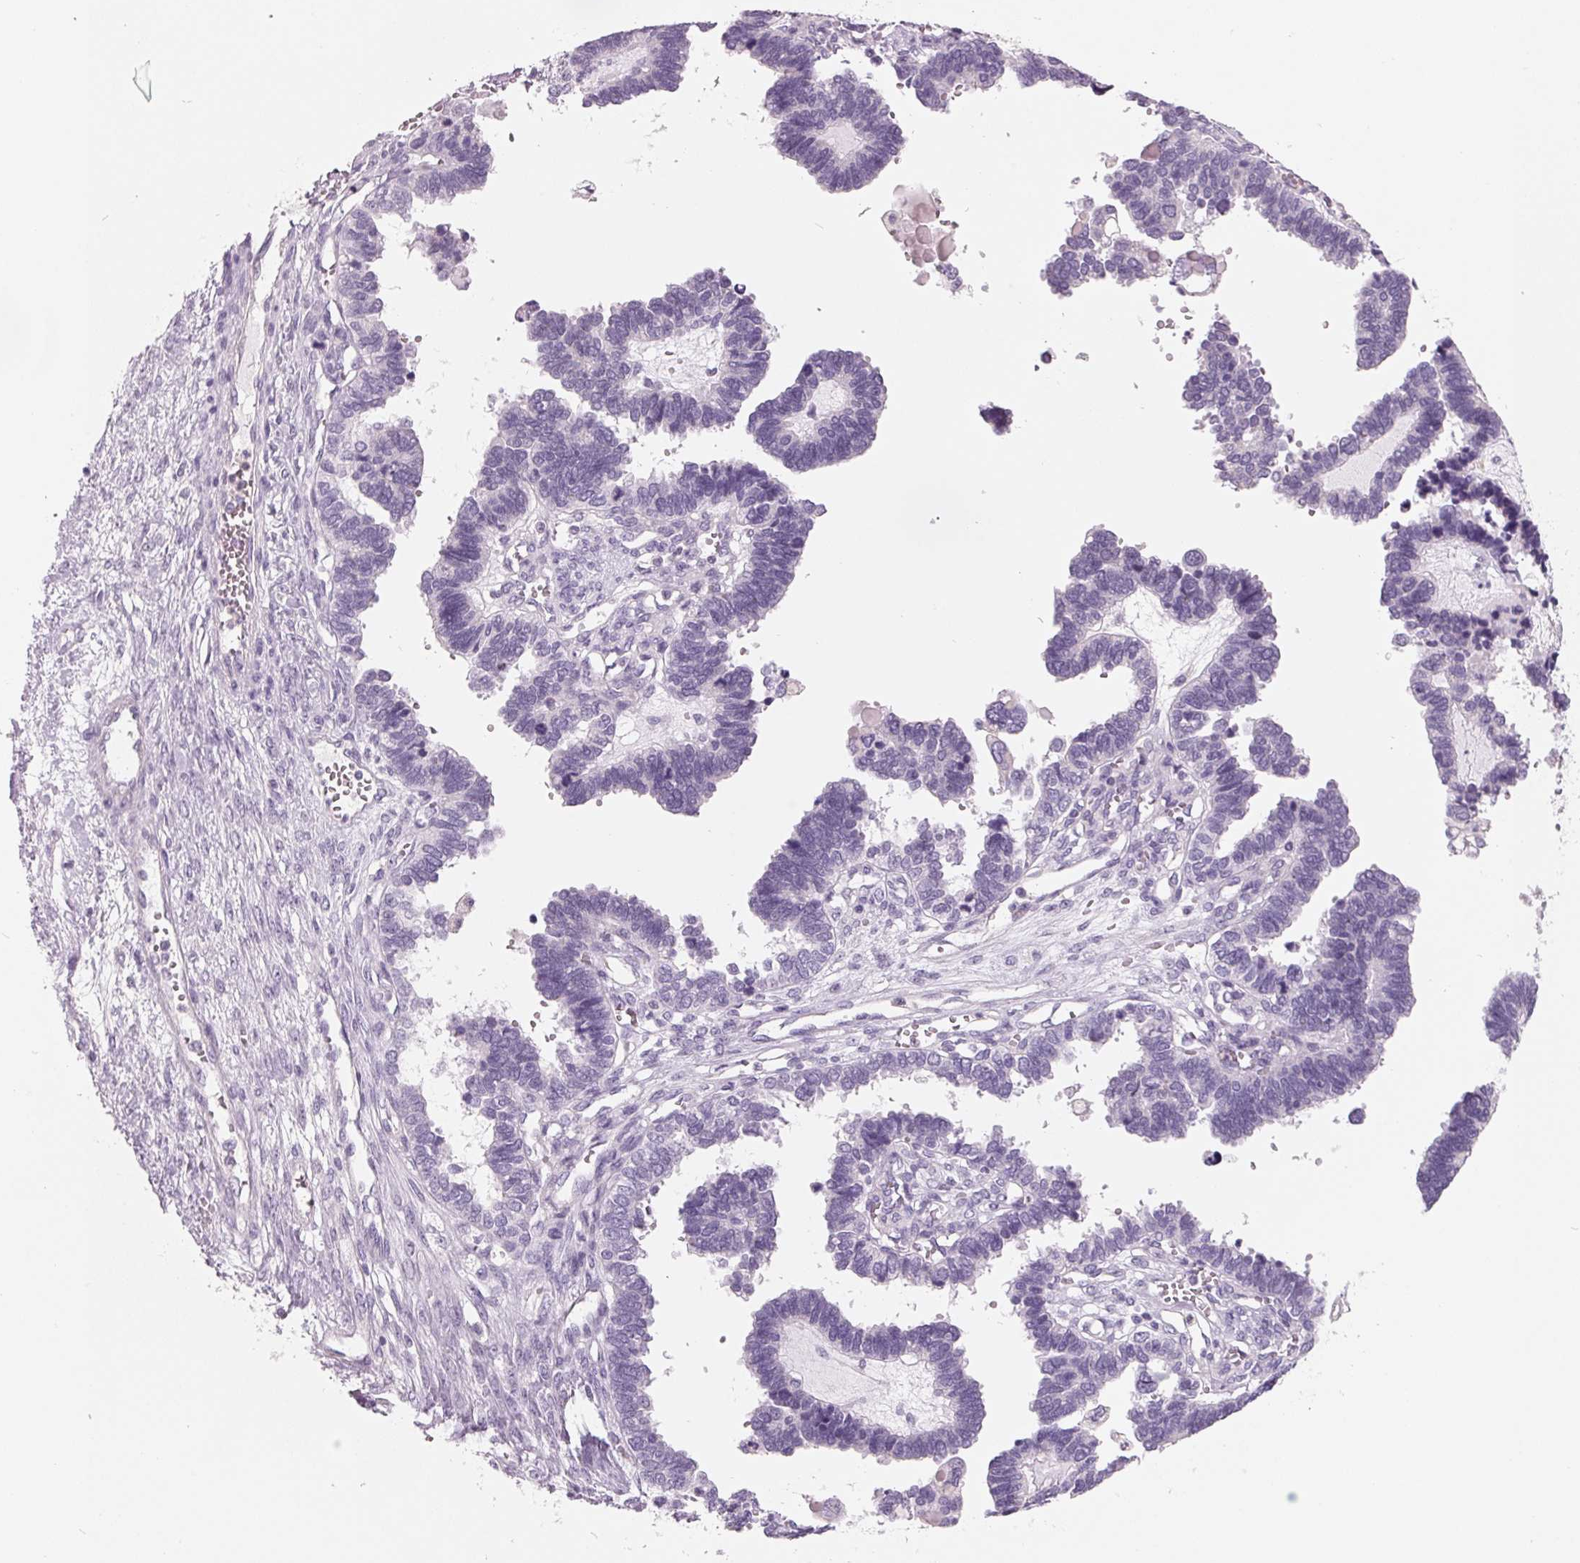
{"staining": {"intensity": "negative", "quantity": "none", "location": "none"}, "tissue": "ovarian cancer", "cell_type": "Tumor cells", "image_type": "cancer", "snomed": [{"axis": "morphology", "description": "Cystadenocarcinoma, serous, NOS"}, {"axis": "topography", "description": "Ovary"}], "caption": "This is a micrograph of immunohistochemistry staining of serous cystadenocarcinoma (ovarian), which shows no staining in tumor cells.", "gene": "FTCD", "patient": {"sex": "female", "age": 51}}